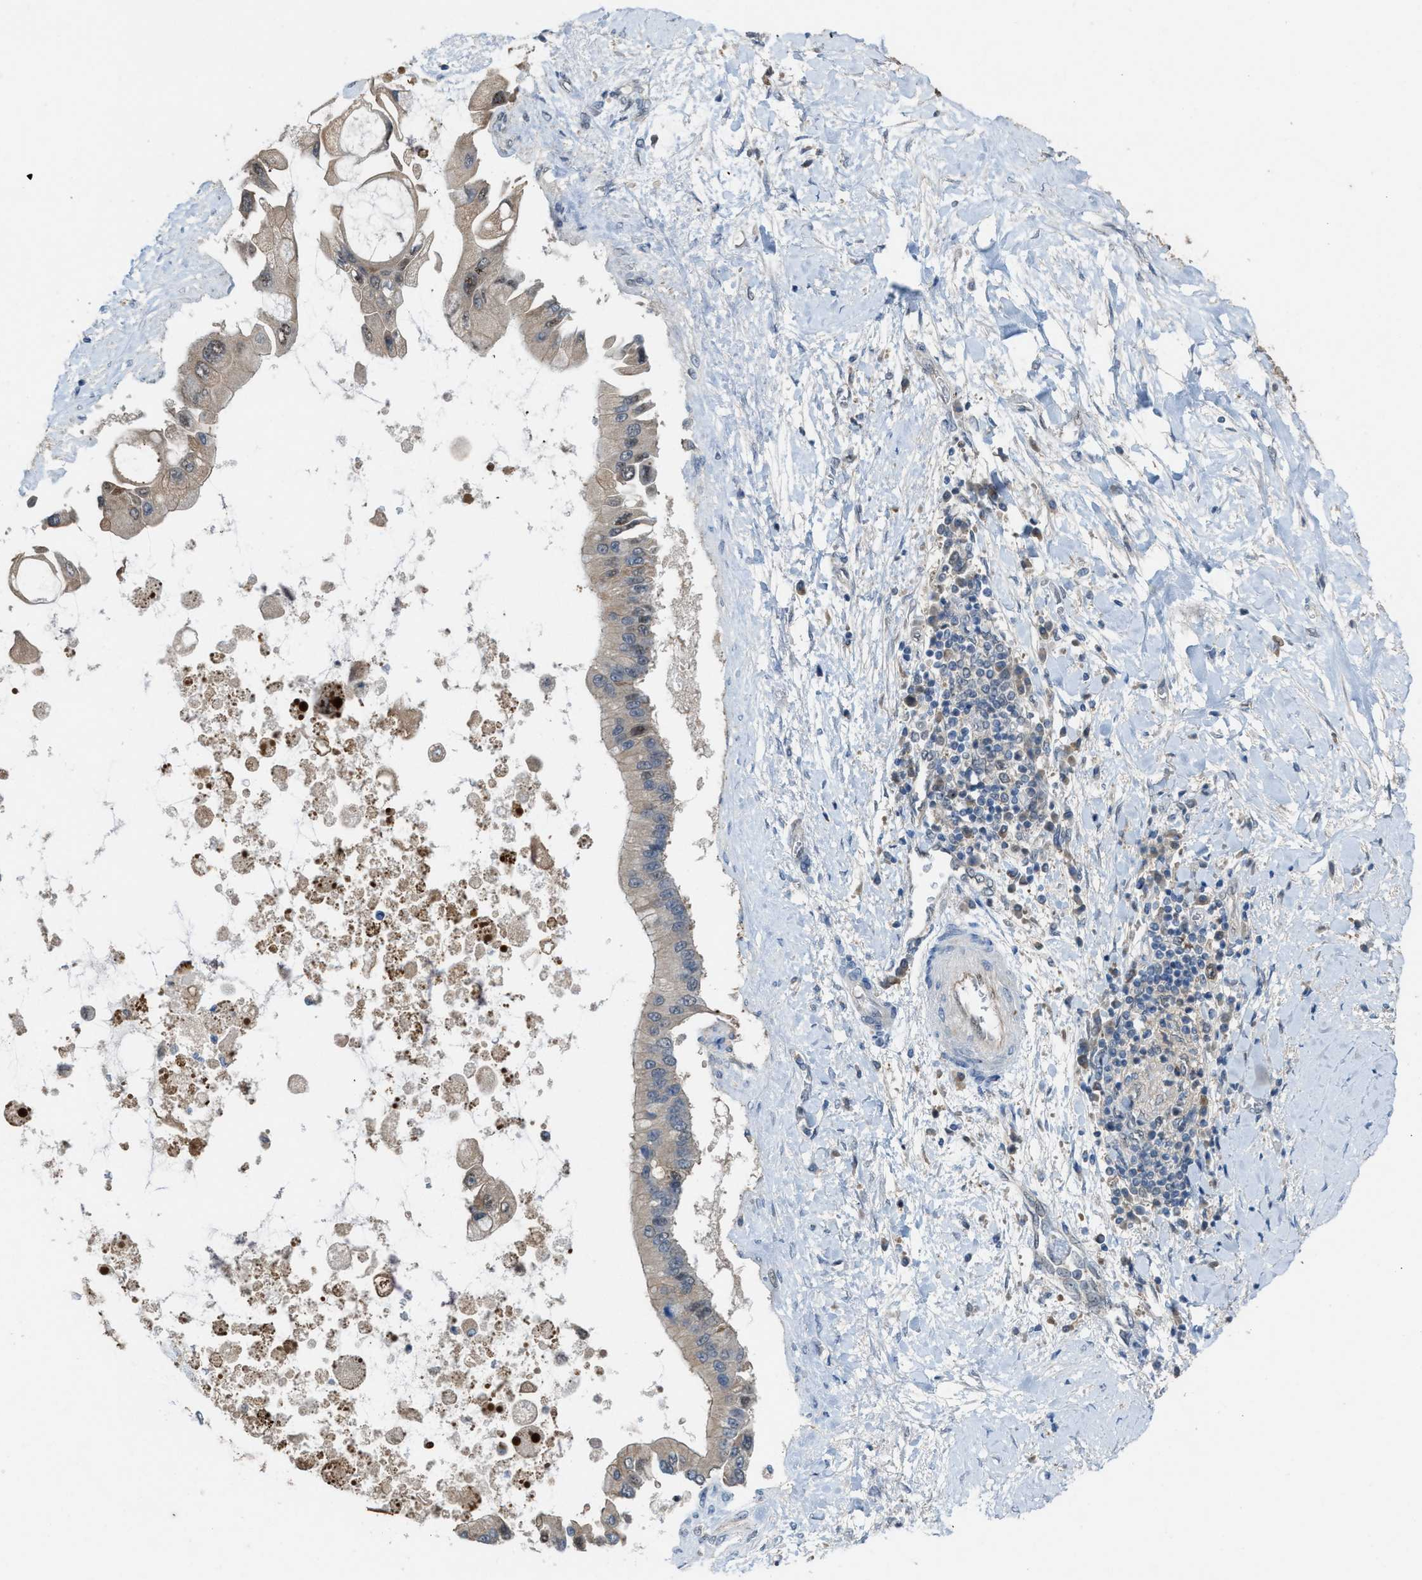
{"staining": {"intensity": "weak", "quantity": "<25%", "location": "cytoplasmic/membranous"}, "tissue": "liver cancer", "cell_type": "Tumor cells", "image_type": "cancer", "snomed": [{"axis": "morphology", "description": "Cholangiocarcinoma"}, {"axis": "topography", "description": "Liver"}], "caption": "IHC of liver cancer displays no expression in tumor cells.", "gene": "PLAA", "patient": {"sex": "male", "age": 50}}